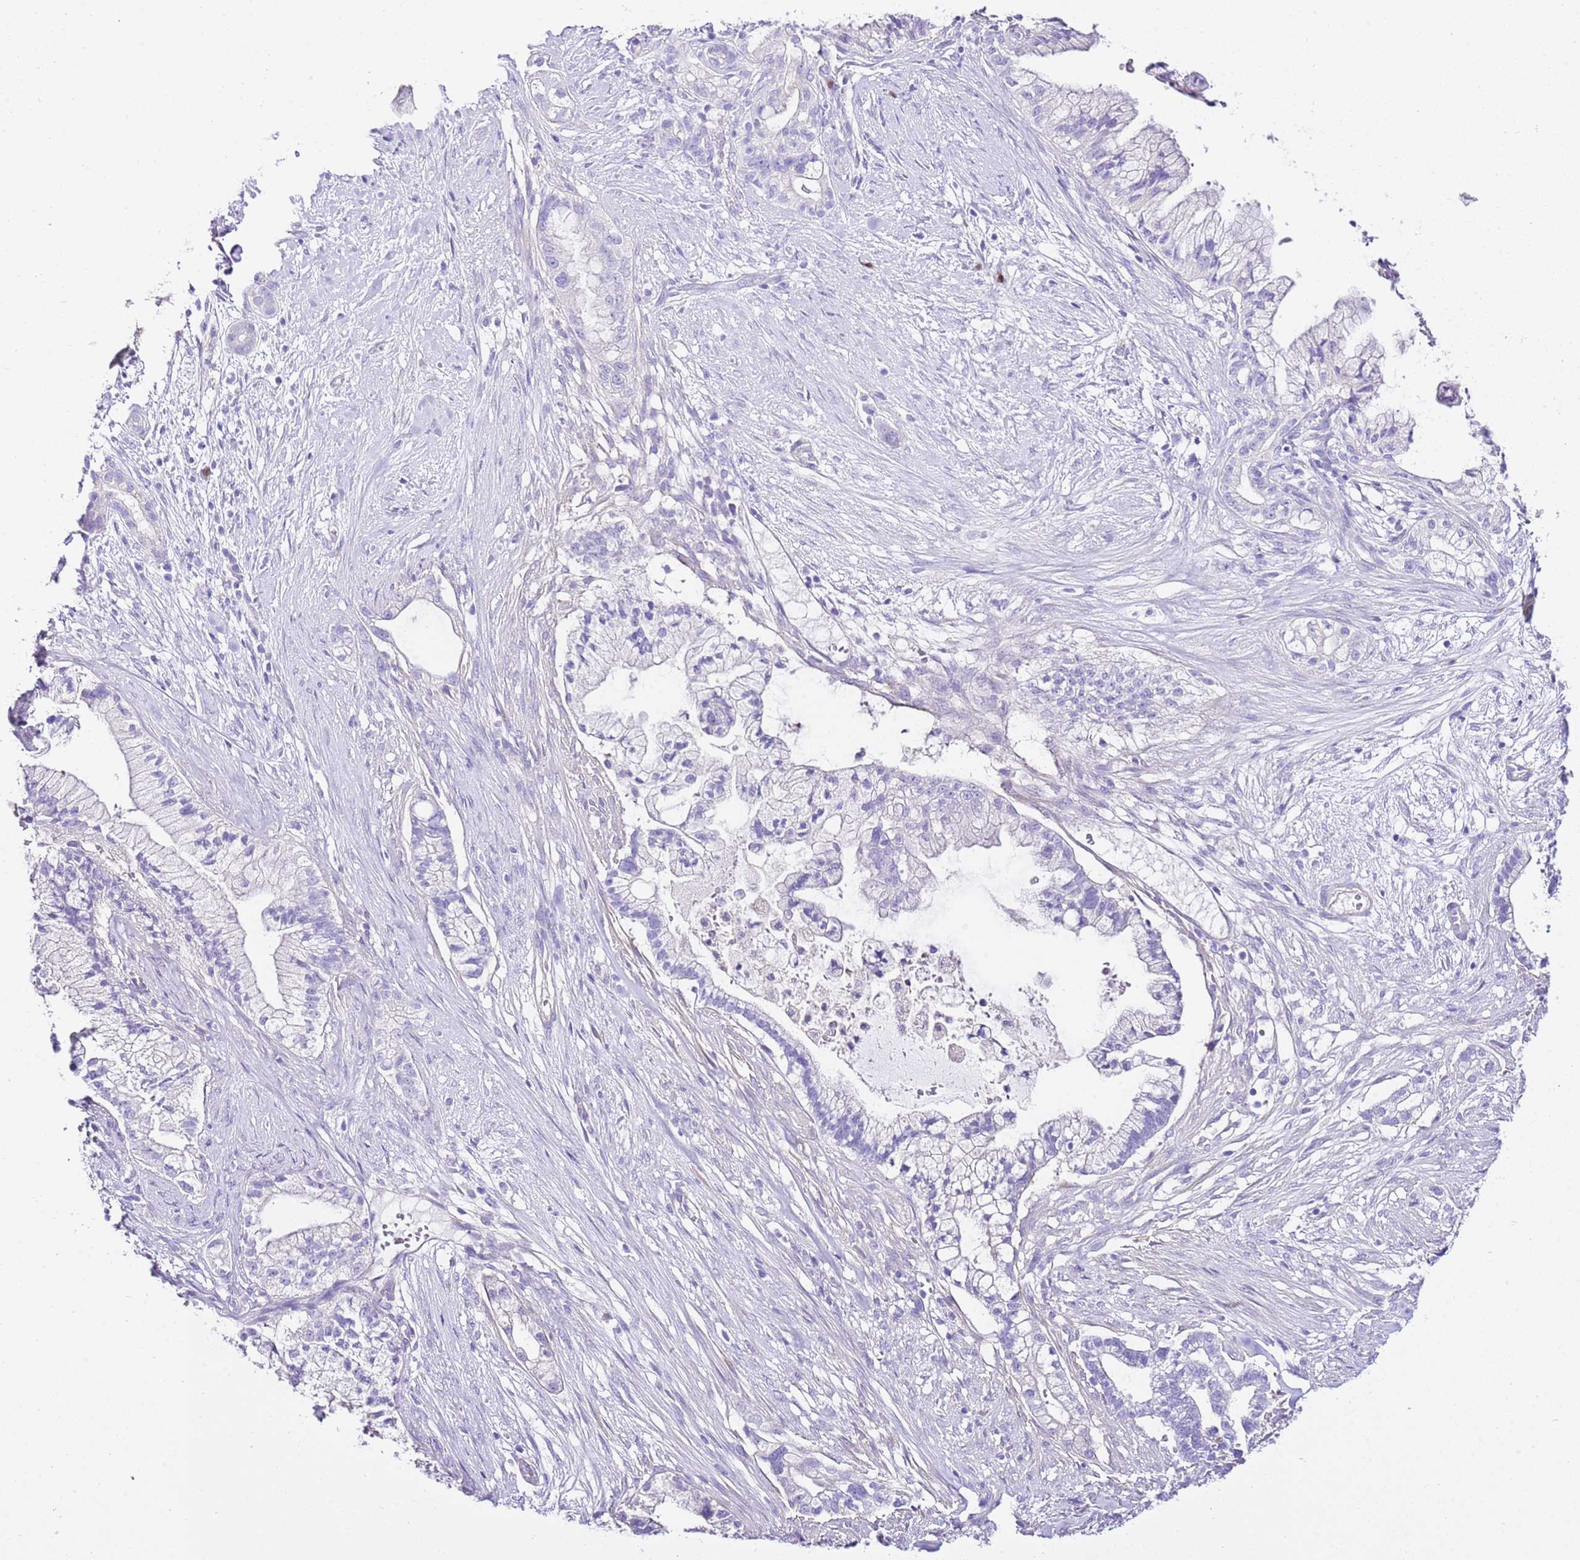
{"staining": {"intensity": "negative", "quantity": "none", "location": "none"}, "tissue": "pancreatic cancer", "cell_type": "Tumor cells", "image_type": "cancer", "snomed": [{"axis": "morphology", "description": "Adenocarcinoma, NOS"}, {"axis": "topography", "description": "Pancreas"}], "caption": "An immunohistochemistry (IHC) histopathology image of adenocarcinoma (pancreatic) is shown. There is no staining in tumor cells of adenocarcinoma (pancreatic). (Brightfield microscopy of DAB immunohistochemistry at high magnification).", "gene": "BHLHA15", "patient": {"sex": "male", "age": 44}}